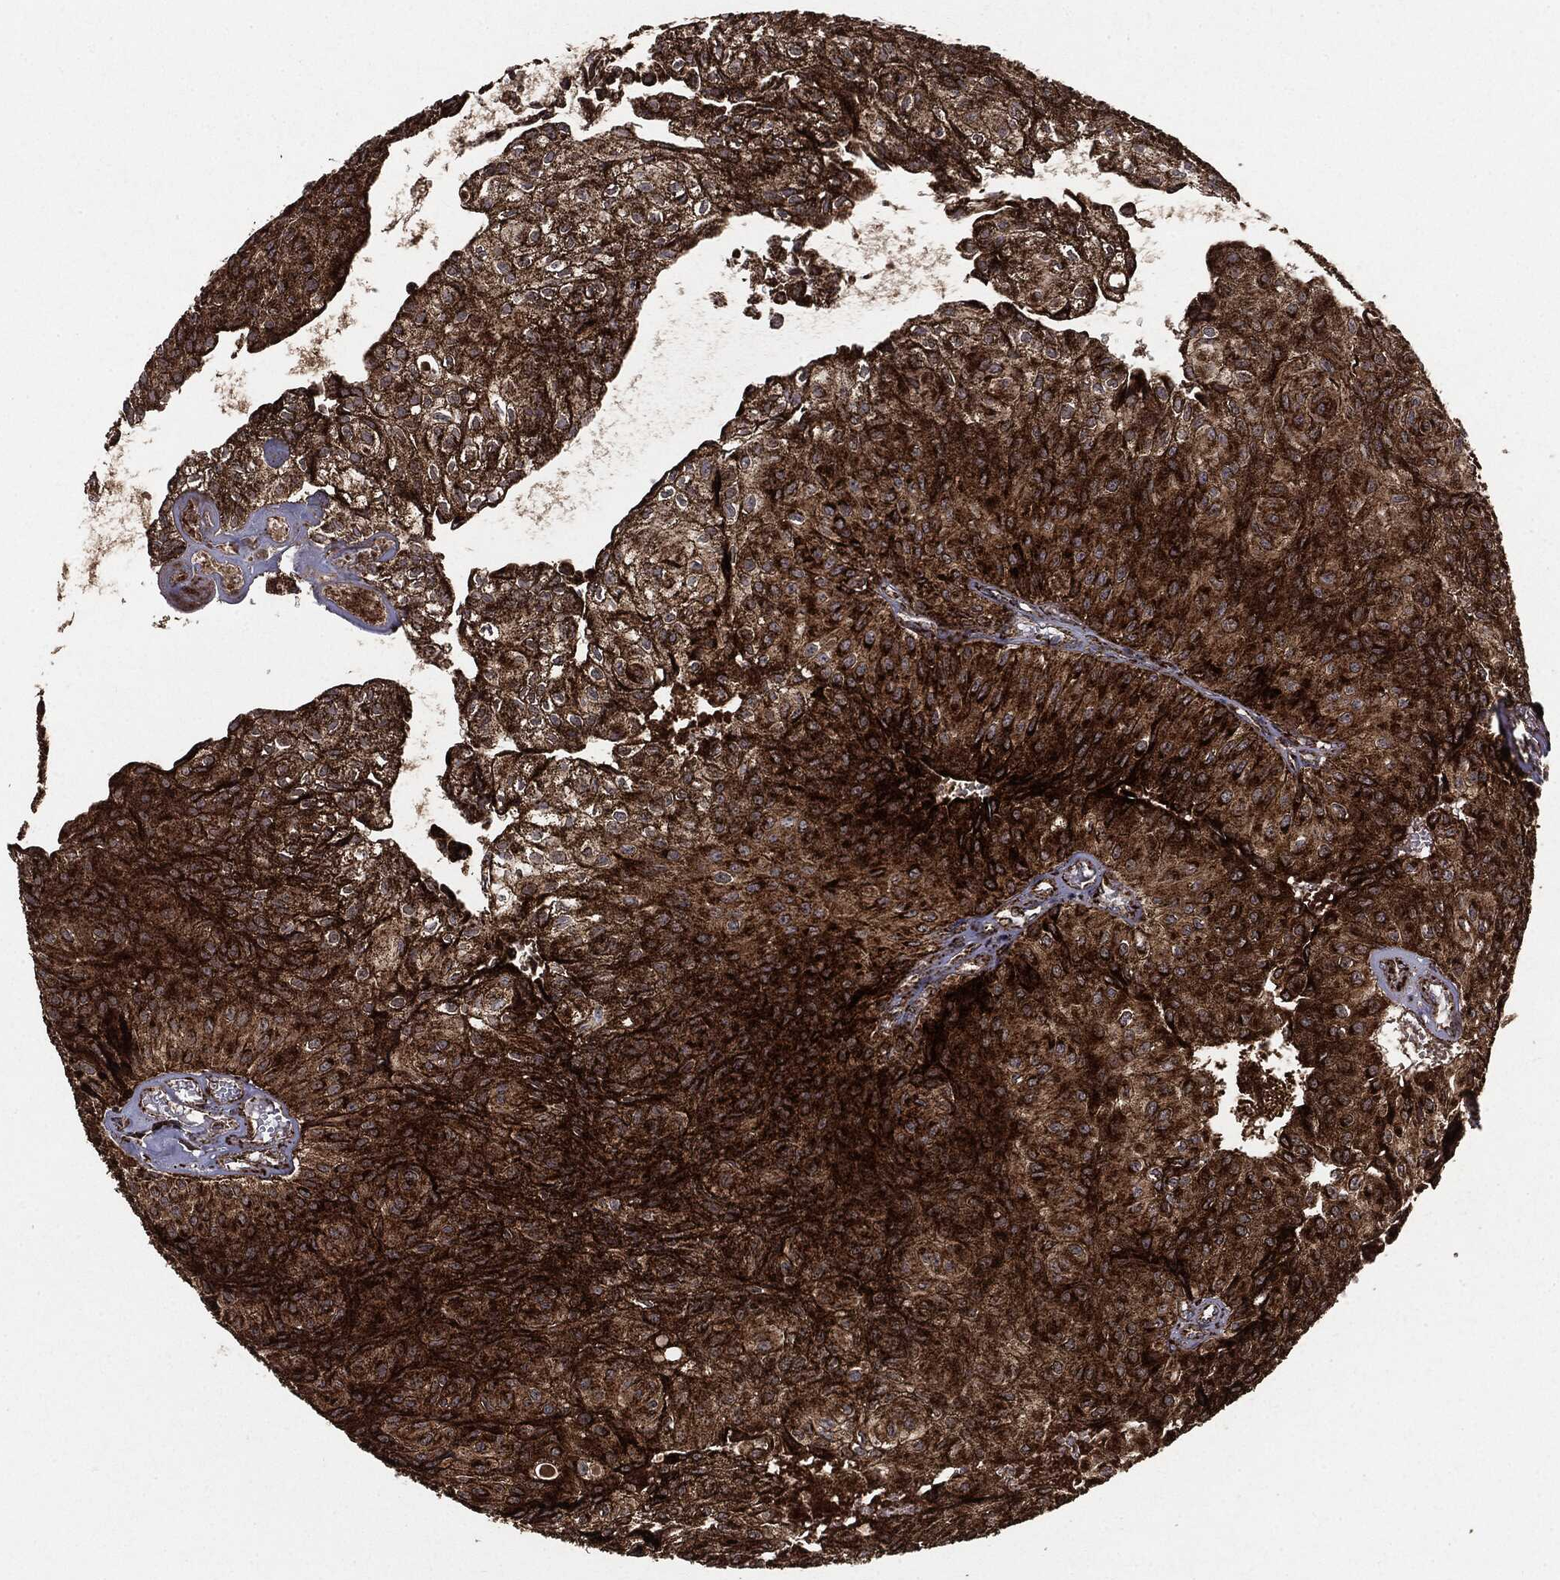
{"staining": {"intensity": "strong", "quantity": ">75%", "location": "cytoplasmic/membranous"}, "tissue": "urothelial cancer", "cell_type": "Tumor cells", "image_type": "cancer", "snomed": [{"axis": "morphology", "description": "Urothelial carcinoma, Low grade"}, {"axis": "topography", "description": "Urinary bladder"}], "caption": "There is high levels of strong cytoplasmic/membranous positivity in tumor cells of urothelial carcinoma (low-grade), as demonstrated by immunohistochemical staining (brown color).", "gene": "MAP2K1", "patient": {"sex": "male", "age": 89}}